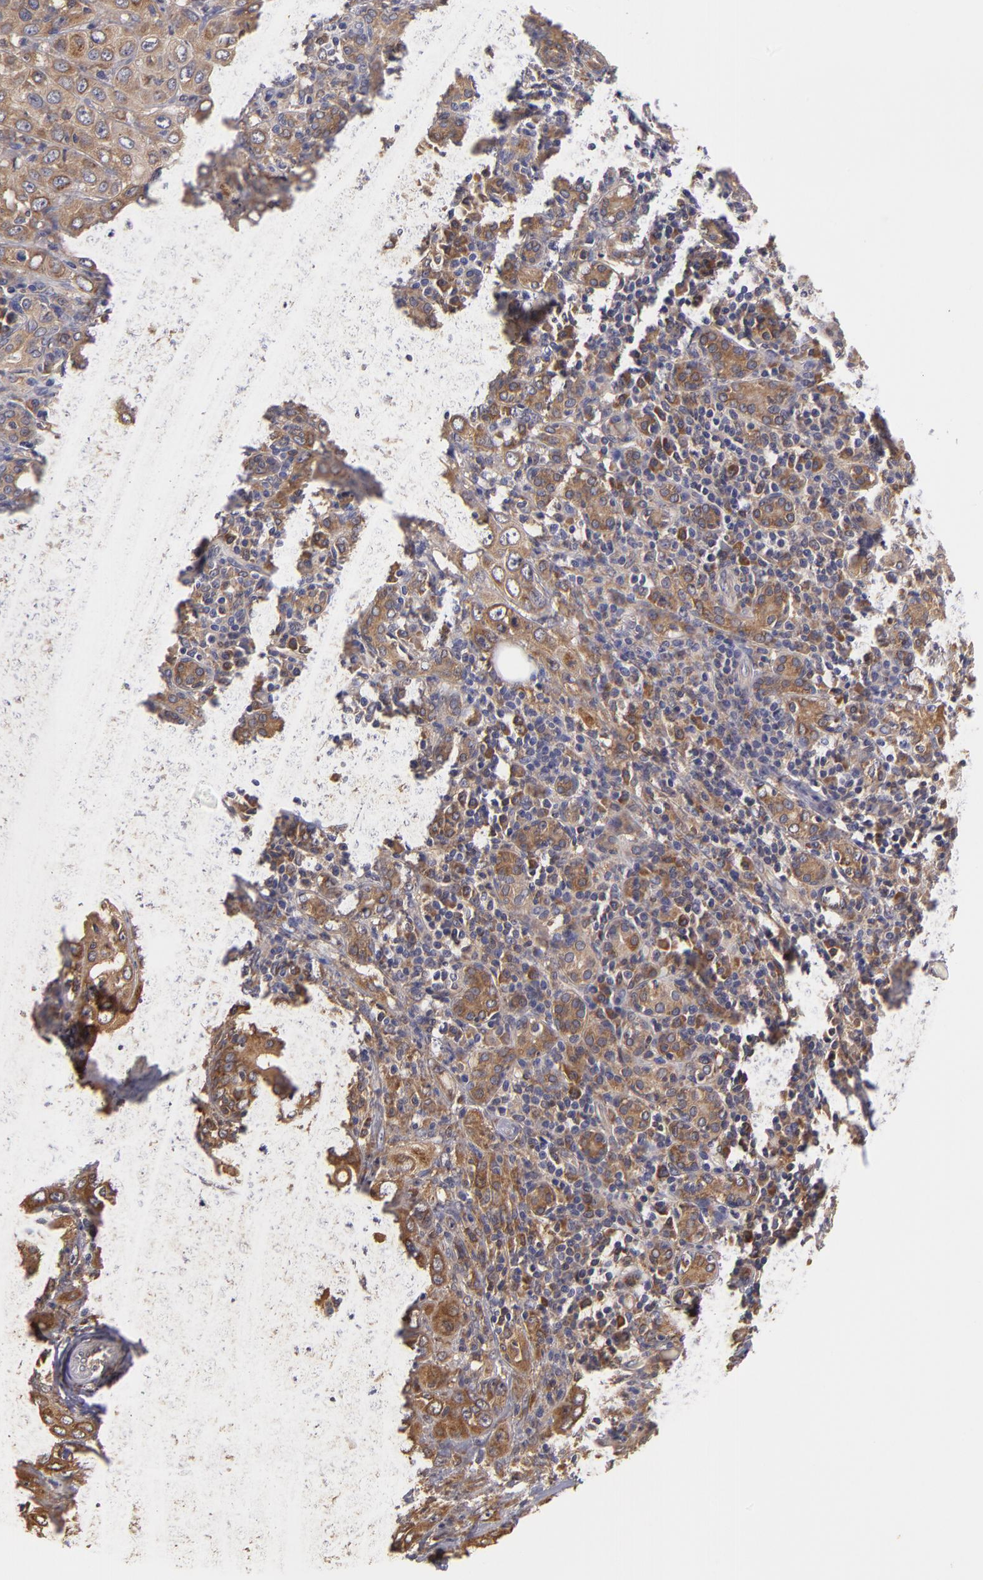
{"staining": {"intensity": "strong", "quantity": ">75%", "location": "cytoplasmic/membranous"}, "tissue": "skin cancer", "cell_type": "Tumor cells", "image_type": "cancer", "snomed": [{"axis": "morphology", "description": "Squamous cell carcinoma, NOS"}, {"axis": "topography", "description": "Skin"}], "caption": "Skin squamous cell carcinoma stained for a protein reveals strong cytoplasmic/membranous positivity in tumor cells. Ihc stains the protein of interest in brown and the nuclei are stained blue.", "gene": "MTHFD1", "patient": {"sex": "male", "age": 84}}